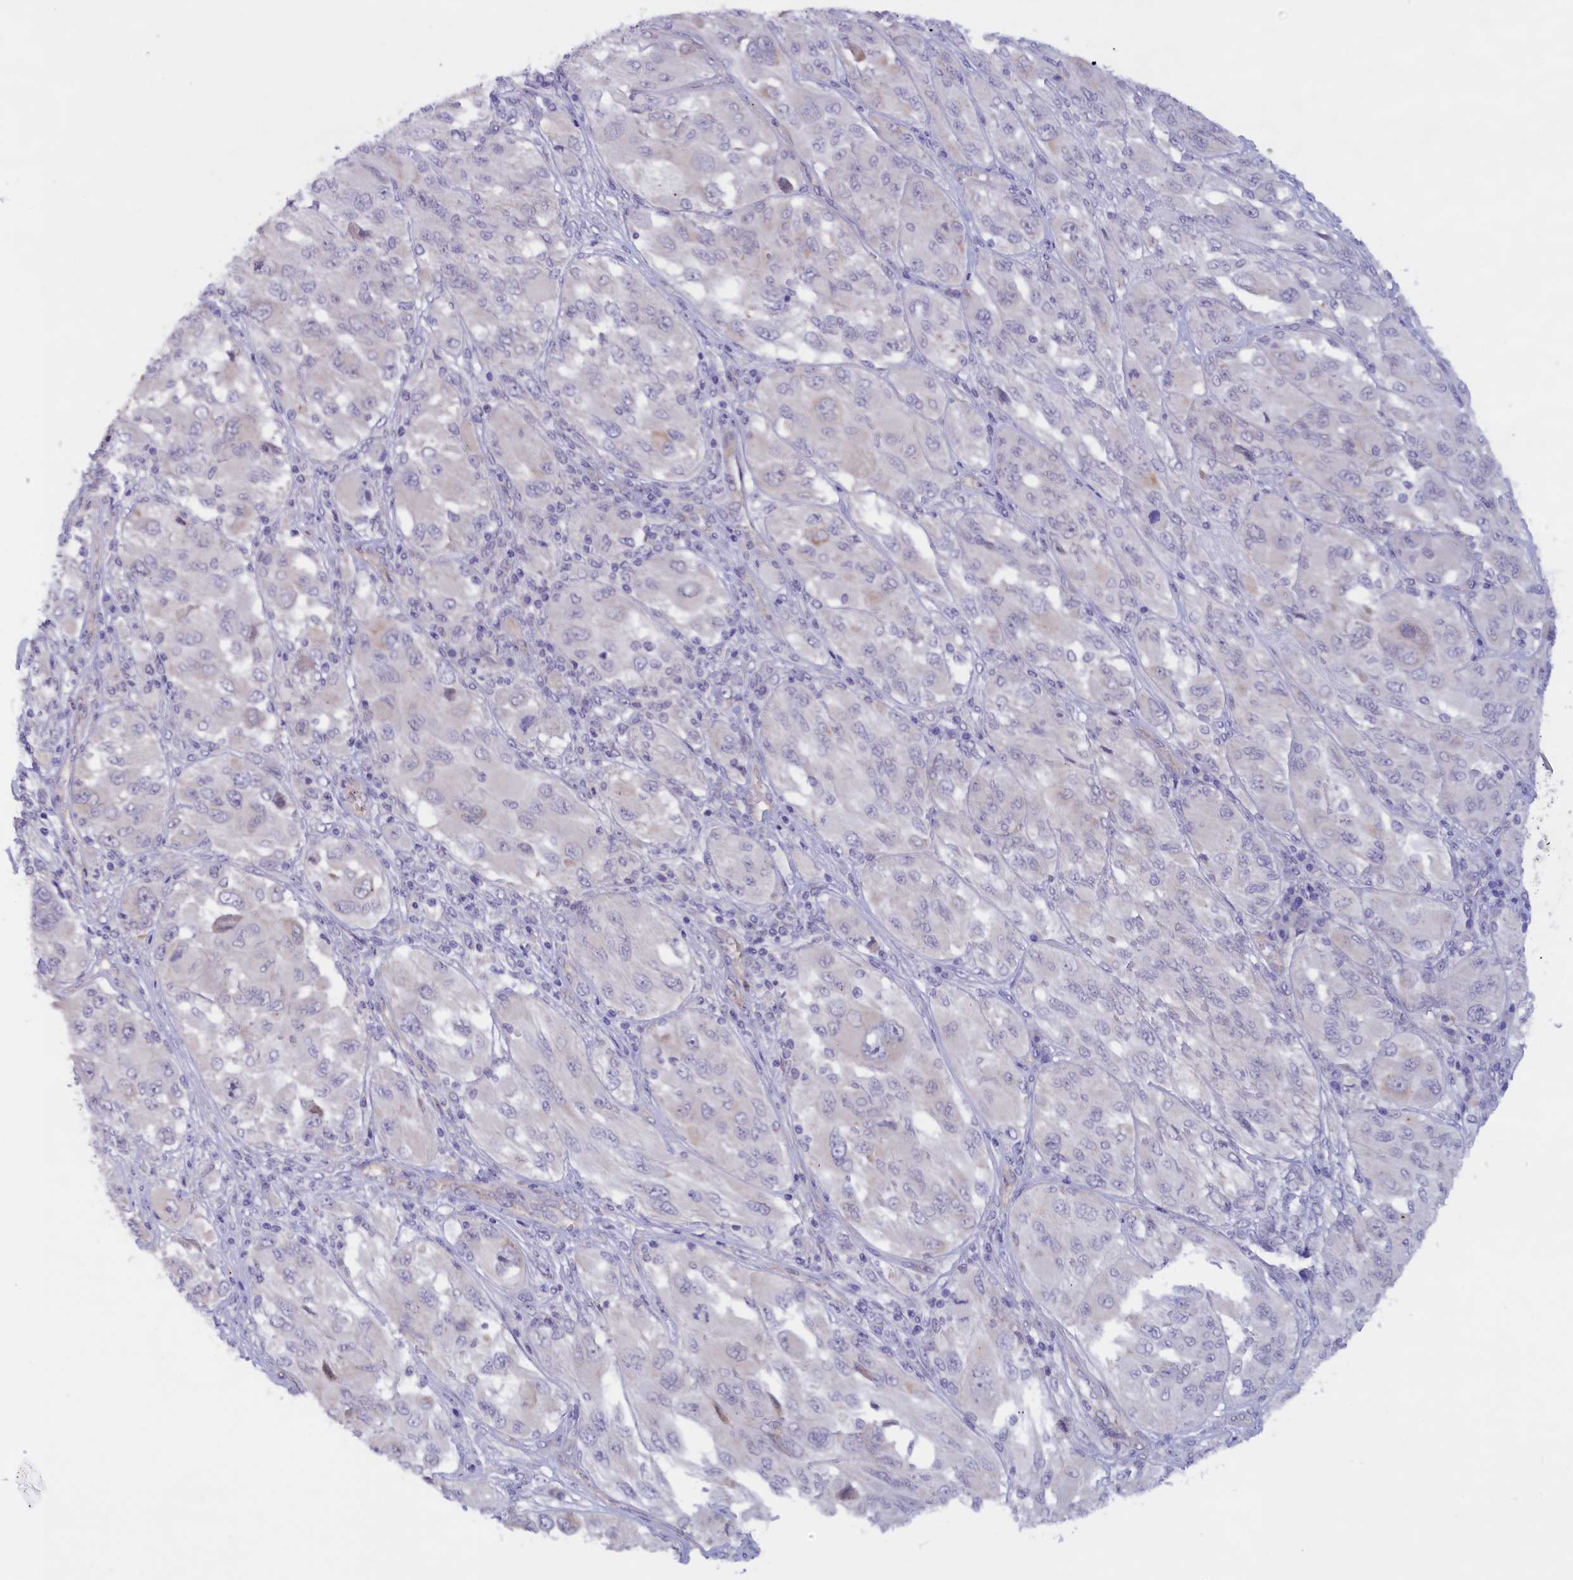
{"staining": {"intensity": "negative", "quantity": "none", "location": "none"}, "tissue": "melanoma", "cell_type": "Tumor cells", "image_type": "cancer", "snomed": [{"axis": "morphology", "description": "Malignant melanoma, NOS"}, {"axis": "topography", "description": "Skin"}], "caption": "Immunohistochemistry image of malignant melanoma stained for a protein (brown), which displays no staining in tumor cells.", "gene": "IGFALS", "patient": {"sex": "female", "age": 91}}